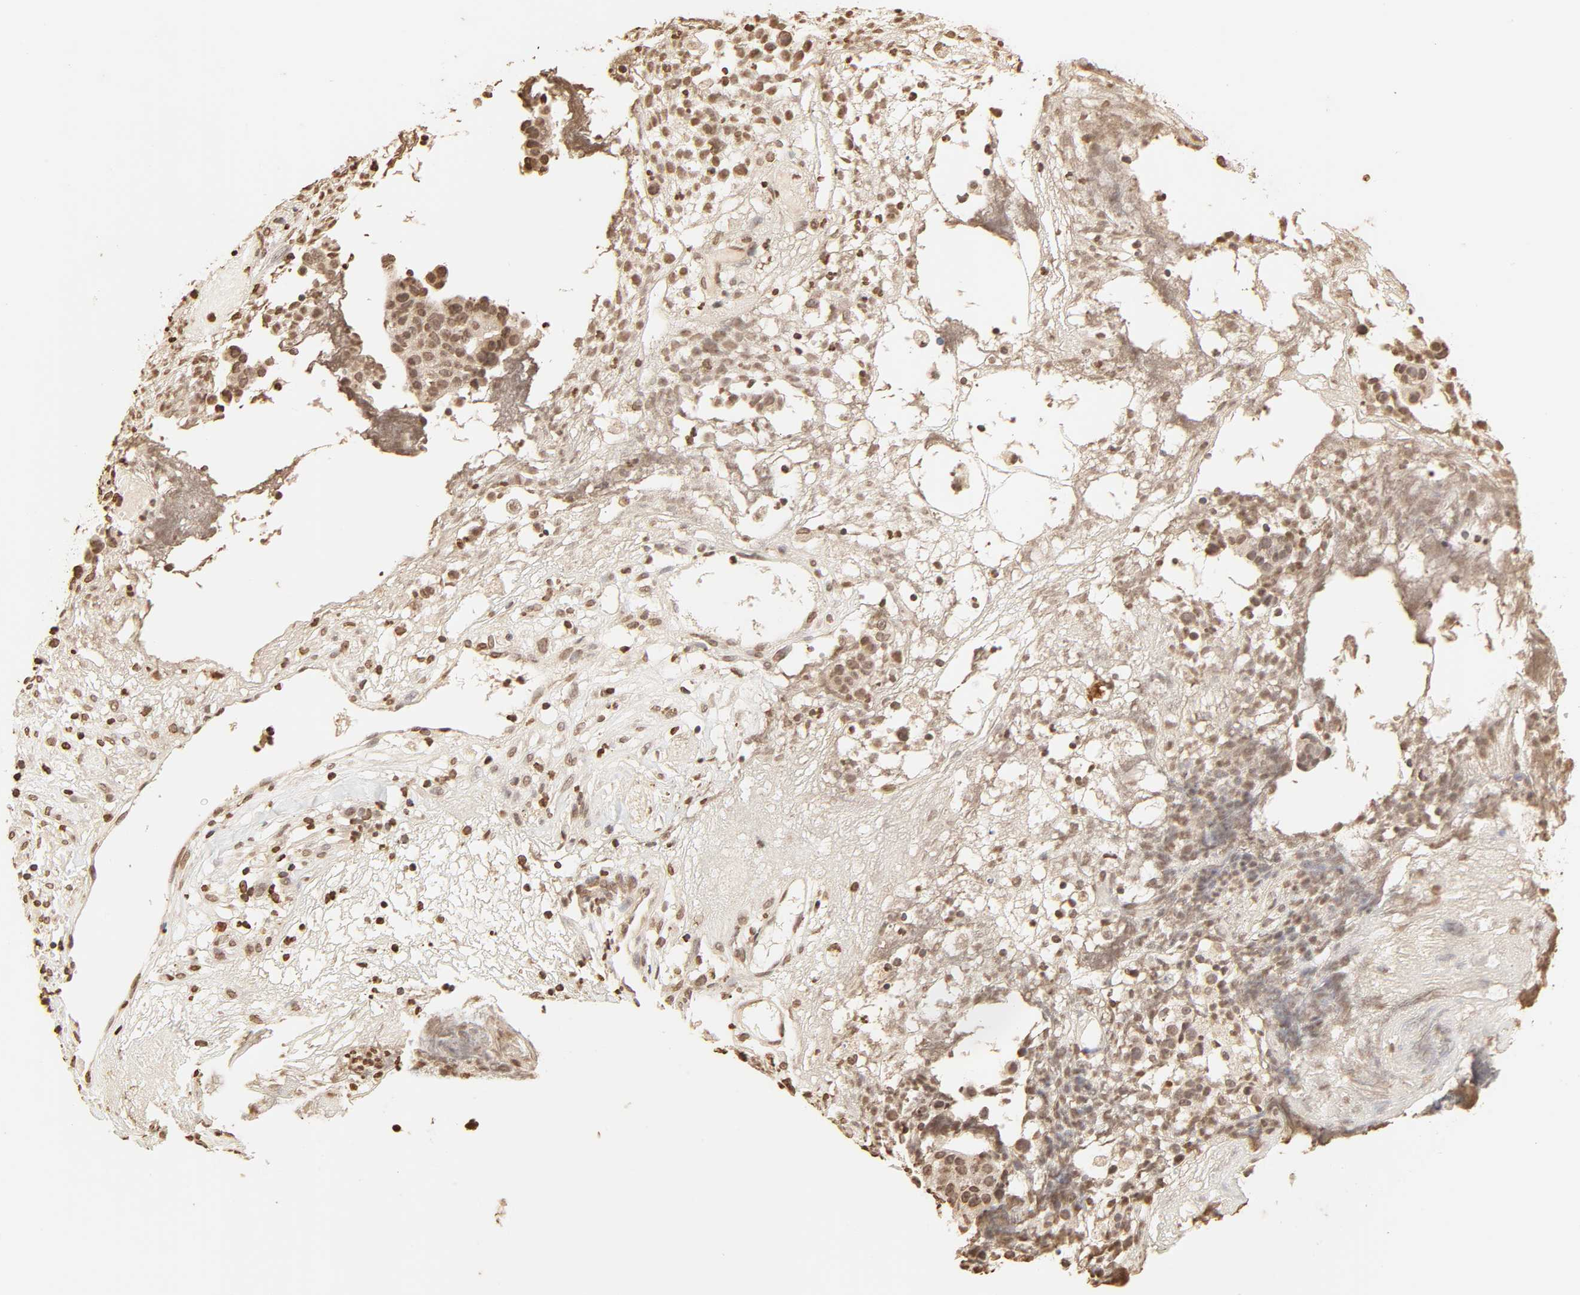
{"staining": {"intensity": "moderate", "quantity": ">75%", "location": "cytoplasmic/membranous,nuclear"}, "tissue": "ovarian cancer", "cell_type": "Tumor cells", "image_type": "cancer", "snomed": [{"axis": "morphology", "description": "Carcinoma, endometroid"}, {"axis": "topography", "description": "Ovary"}], "caption": "This image demonstrates immunohistochemistry staining of ovarian cancer, with medium moderate cytoplasmic/membranous and nuclear positivity in approximately >75% of tumor cells.", "gene": "TBL1X", "patient": {"sex": "female", "age": 42}}